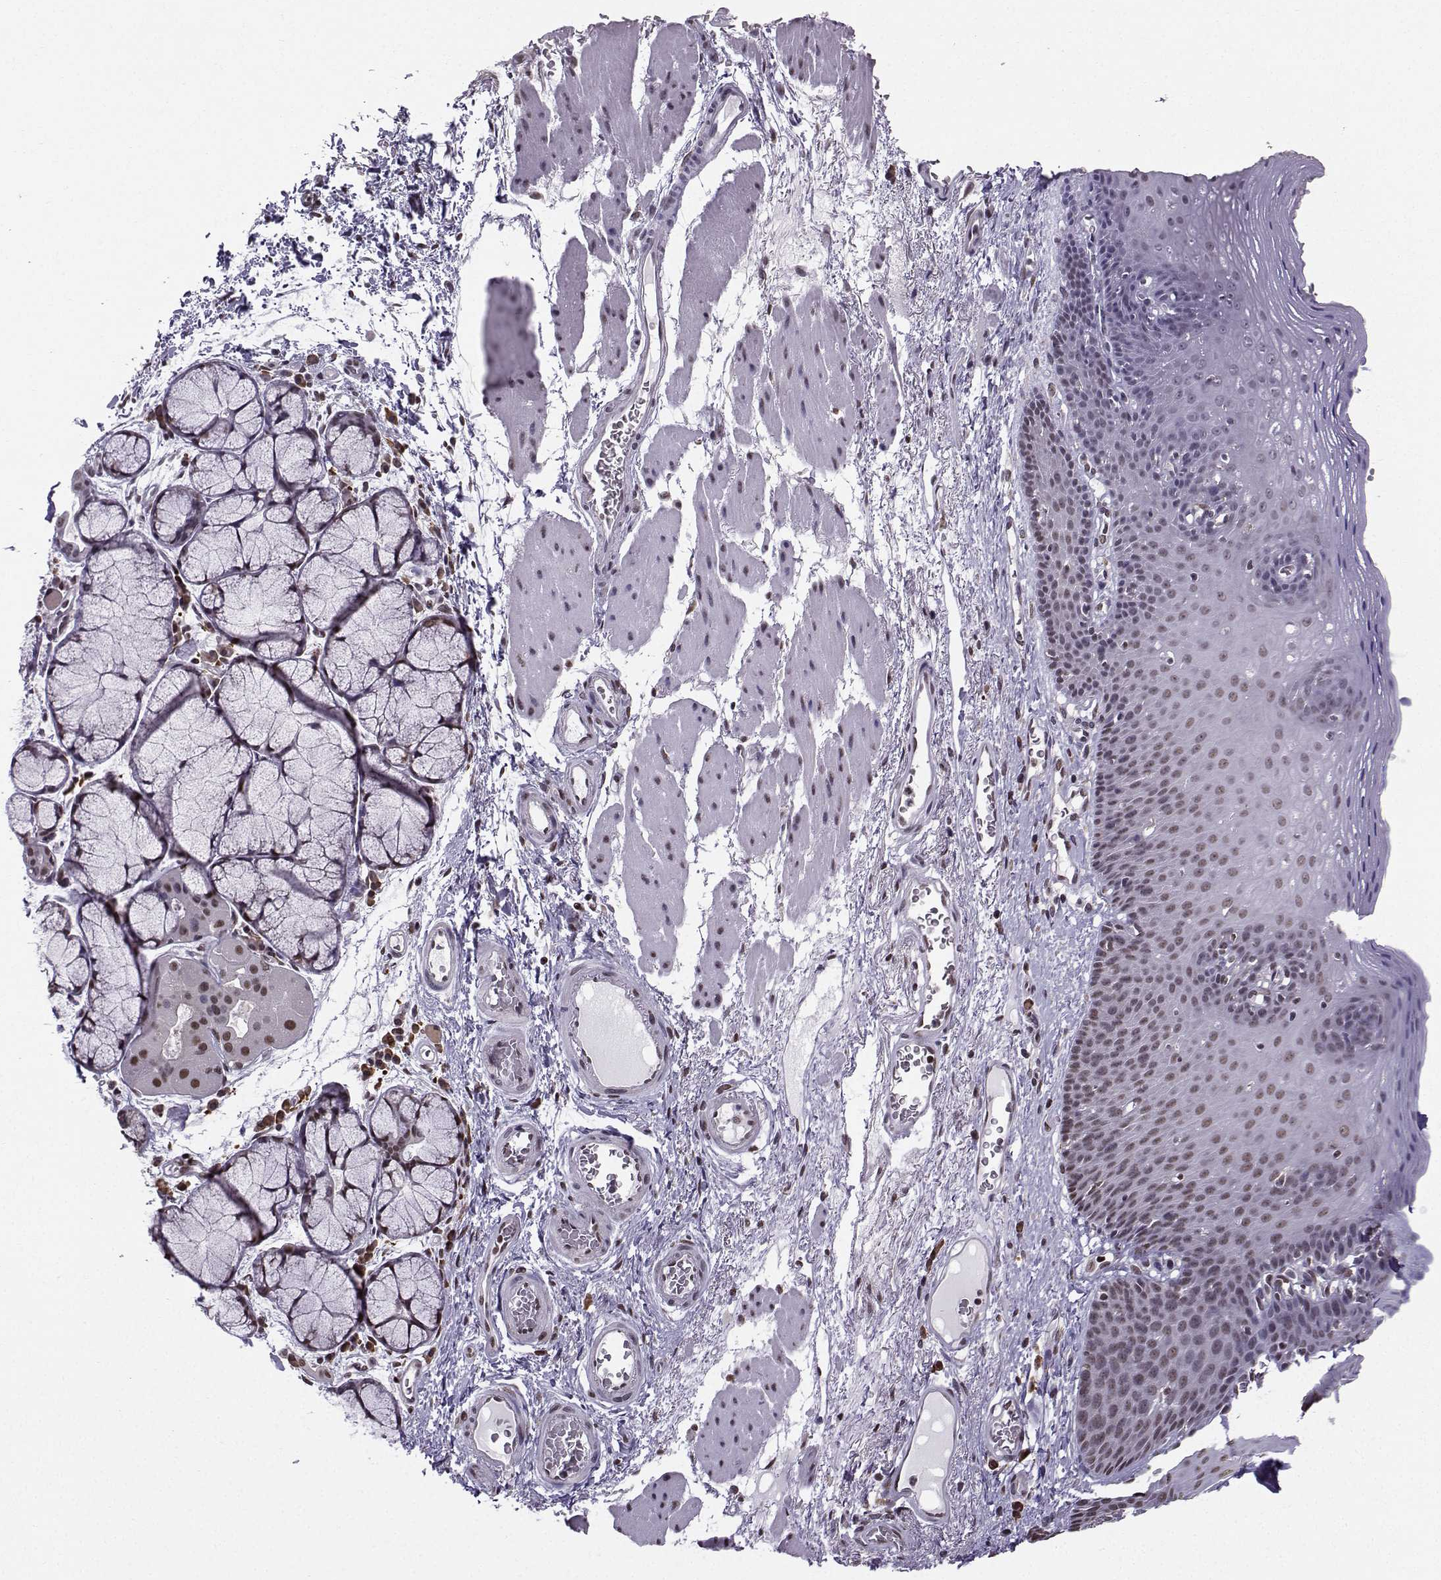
{"staining": {"intensity": "moderate", "quantity": "25%-75%", "location": "nuclear"}, "tissue": "esophagus", "cell_type": "Squamous epithelial cells", "image_type": "normal", "snomed": [{"axis": "morphology", "description": "Normal tissue, NOS"}, {"axis": "topography", "description": "Esophagus"}], "caption": "This photomicrograph reveals unremarkable esophagus stained with immunohistochemistry (IHC) to label a protein in brown. The nuclear of squamous epithelial cells show moderate positivity for the protein. Nuclei are counter-stained blue.", "gene": "EZH1", "patient": {"sex": "male", "age": 76}}